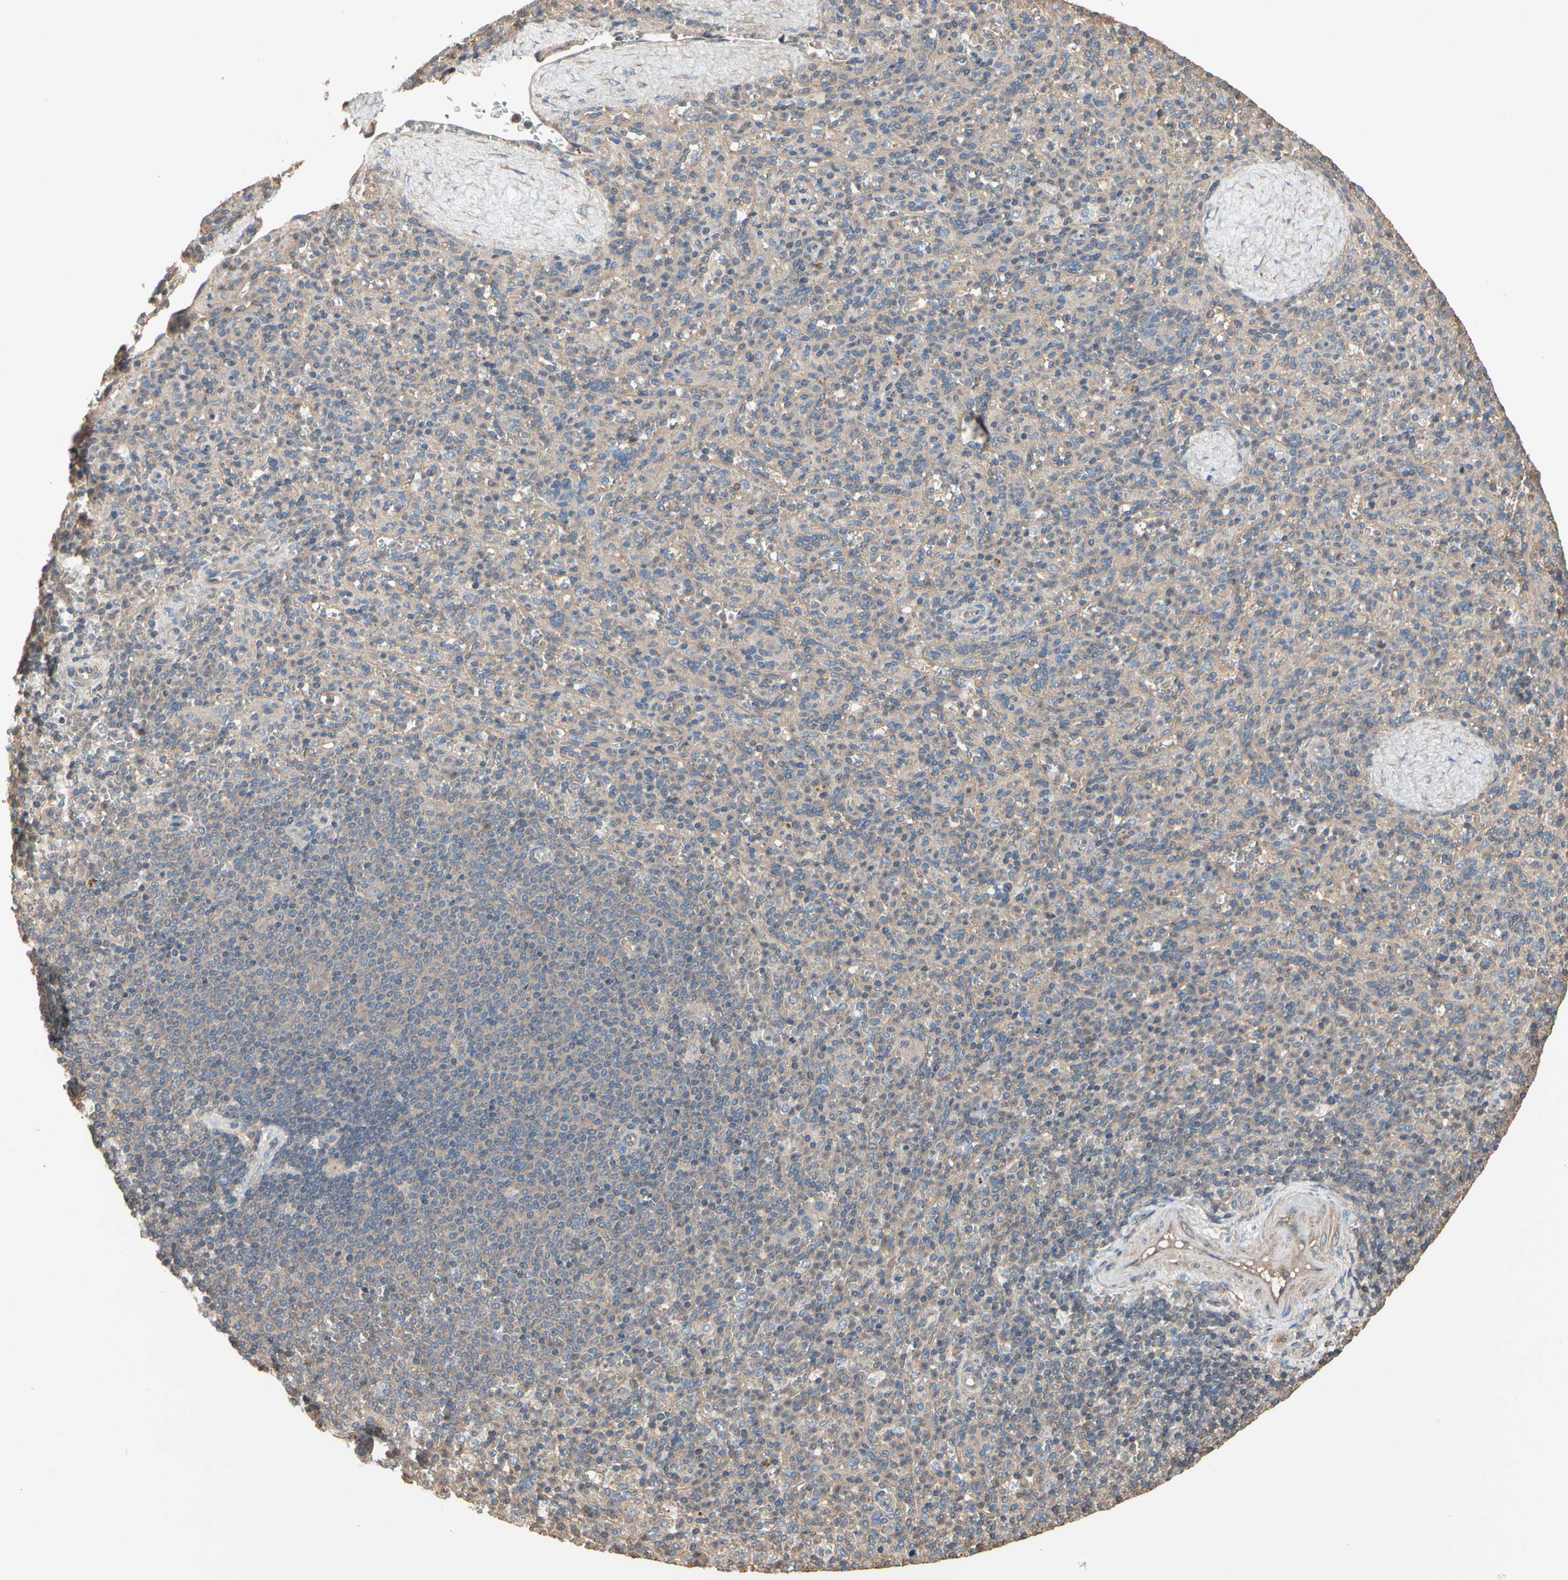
{"staining": {"intensity": "weak", "quantity": ">75%", "location": "cytoplasmic/membranous"}, "tissue": "spleen", "cell_type": "Cells in red pulp", "image_type": "normal", "snomed": [{"axis": "morphology", "description": "Normal tissue, NOS"}, {"axis": "topography", "description": "Spleen"}], "caption": "Unremarkable spleen reveals weak cytoplasmic/membranous positivity in about >75% of cells in red pulp, visualized by immunohistochemistry. Using DAB (brown) and hematoxylin (blue) stains, captured at high magnification using brightfield microscopy.", "gene": "PDZK1", "patient": {"sex": "male", "age": 36}}